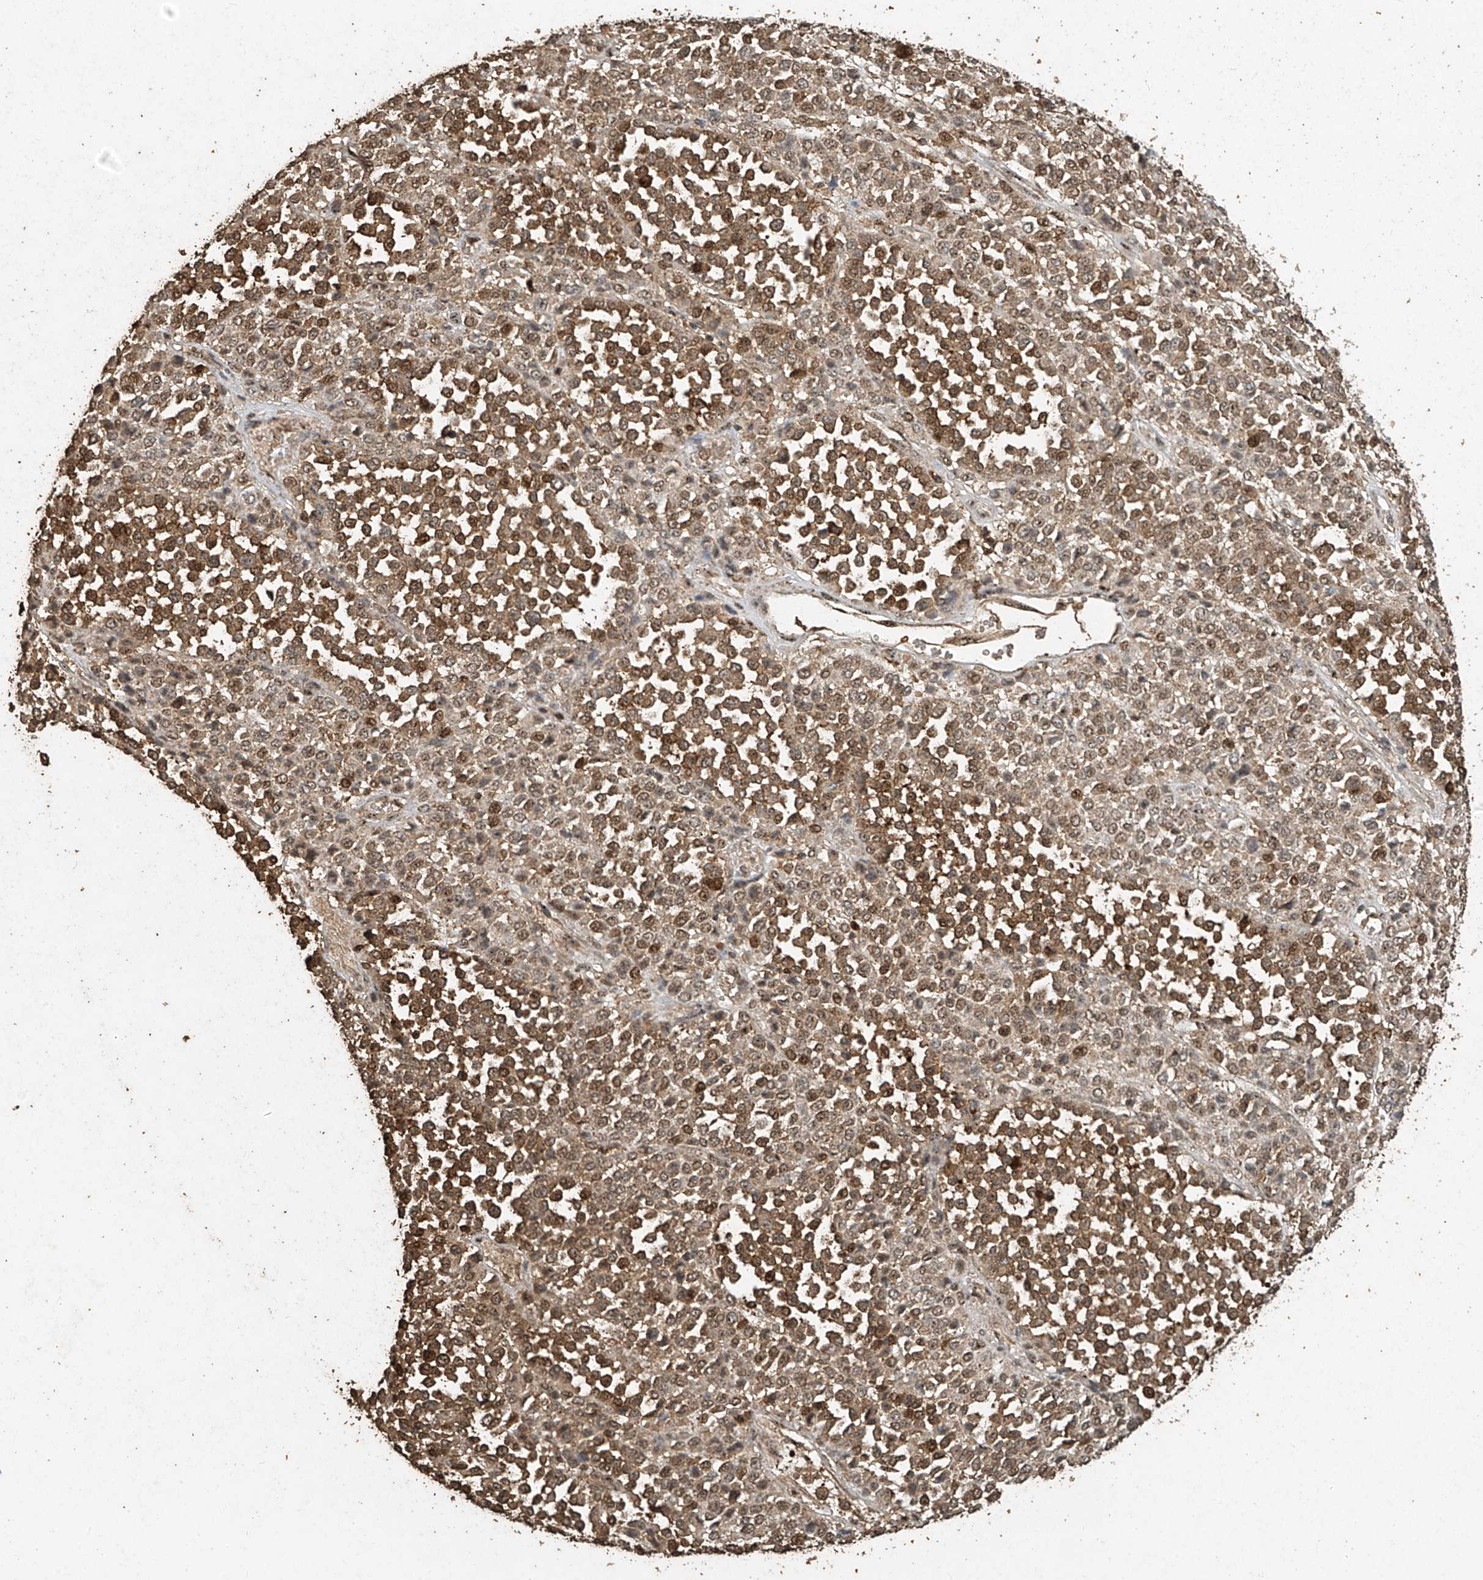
{"staining": {"intensity": "moderate", "quantity": ">75%", "location": "cytoplasmic/membranous,nuclear"}, "tissue": "melanoma", "cell_type": "Tumor cells", "image_type": "cancer", "snomed": [{"axis": "morphology", "description": "Malignant melanoma, Metastatic site"}, {"axis": "topography", "description": "Pancreas"}], "caption": "Human malignant melanoma (metastatic site) stained for a protein (brown) demonstrates moderate cytoplasmic/membranous and nuclear positive staining in approximately >75% of tumor cells.", "gene": "ERBB3", "patient": {"sex": "female", "age": 30}}